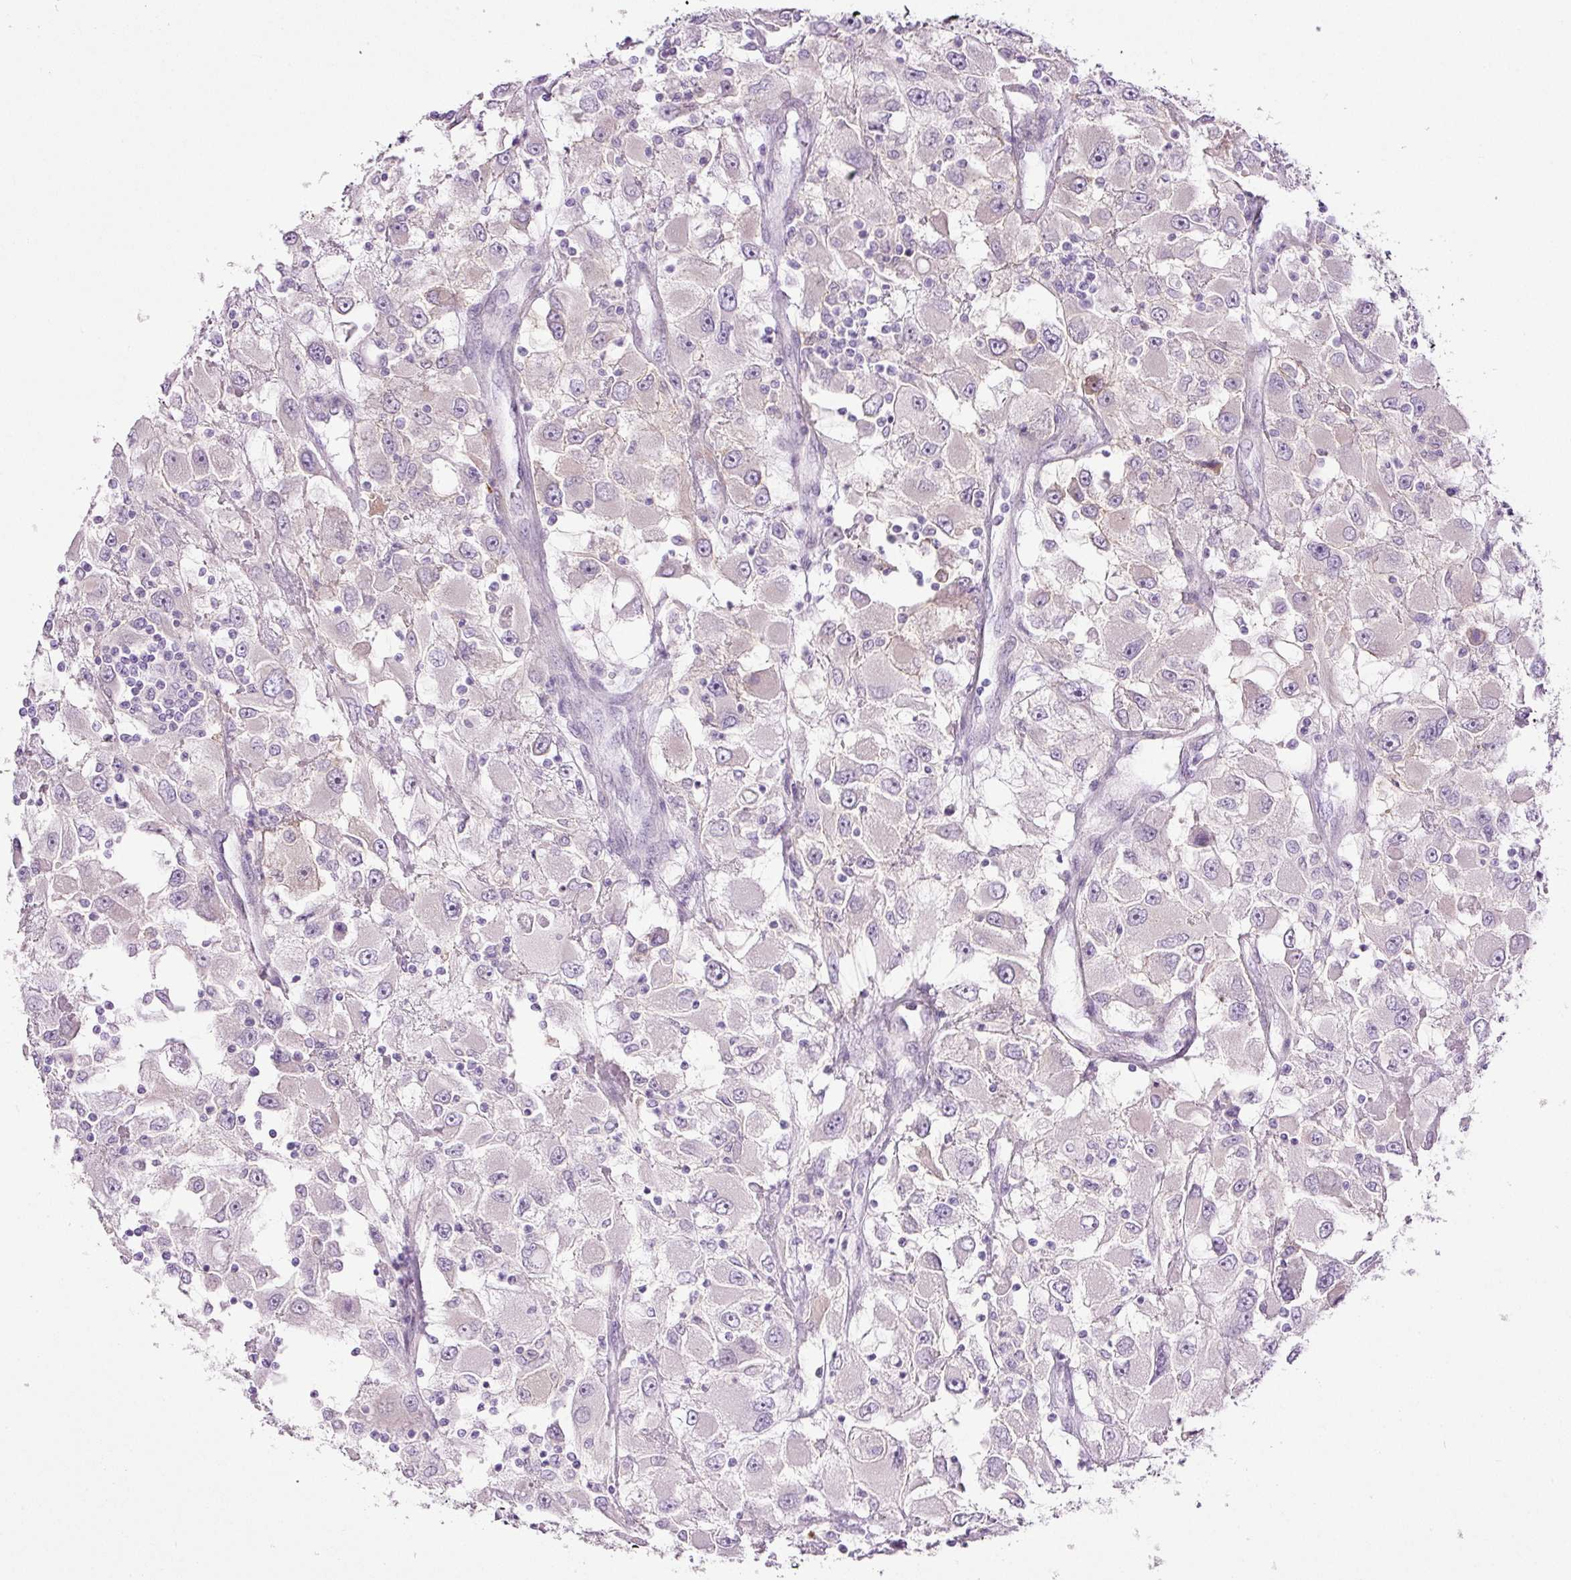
{"staining": {"intensity": "negative", "quantity": "none", "location": "none"}, "tissue": "renal cancer", "cell_type": "Tumor cells", "image_type": "cancer", "snomed": [{"axis": "morphology", "description": "Adenocarcinoma, NOS"}, {"axis": "topography", "description": "Kidney"}], "caption": "Immunohistochemical staining of human renal adenocarcinoma shows no significant expression in tumor cells.", "gene": "SRC", "patient": {"sex": "female", "age": 52}}